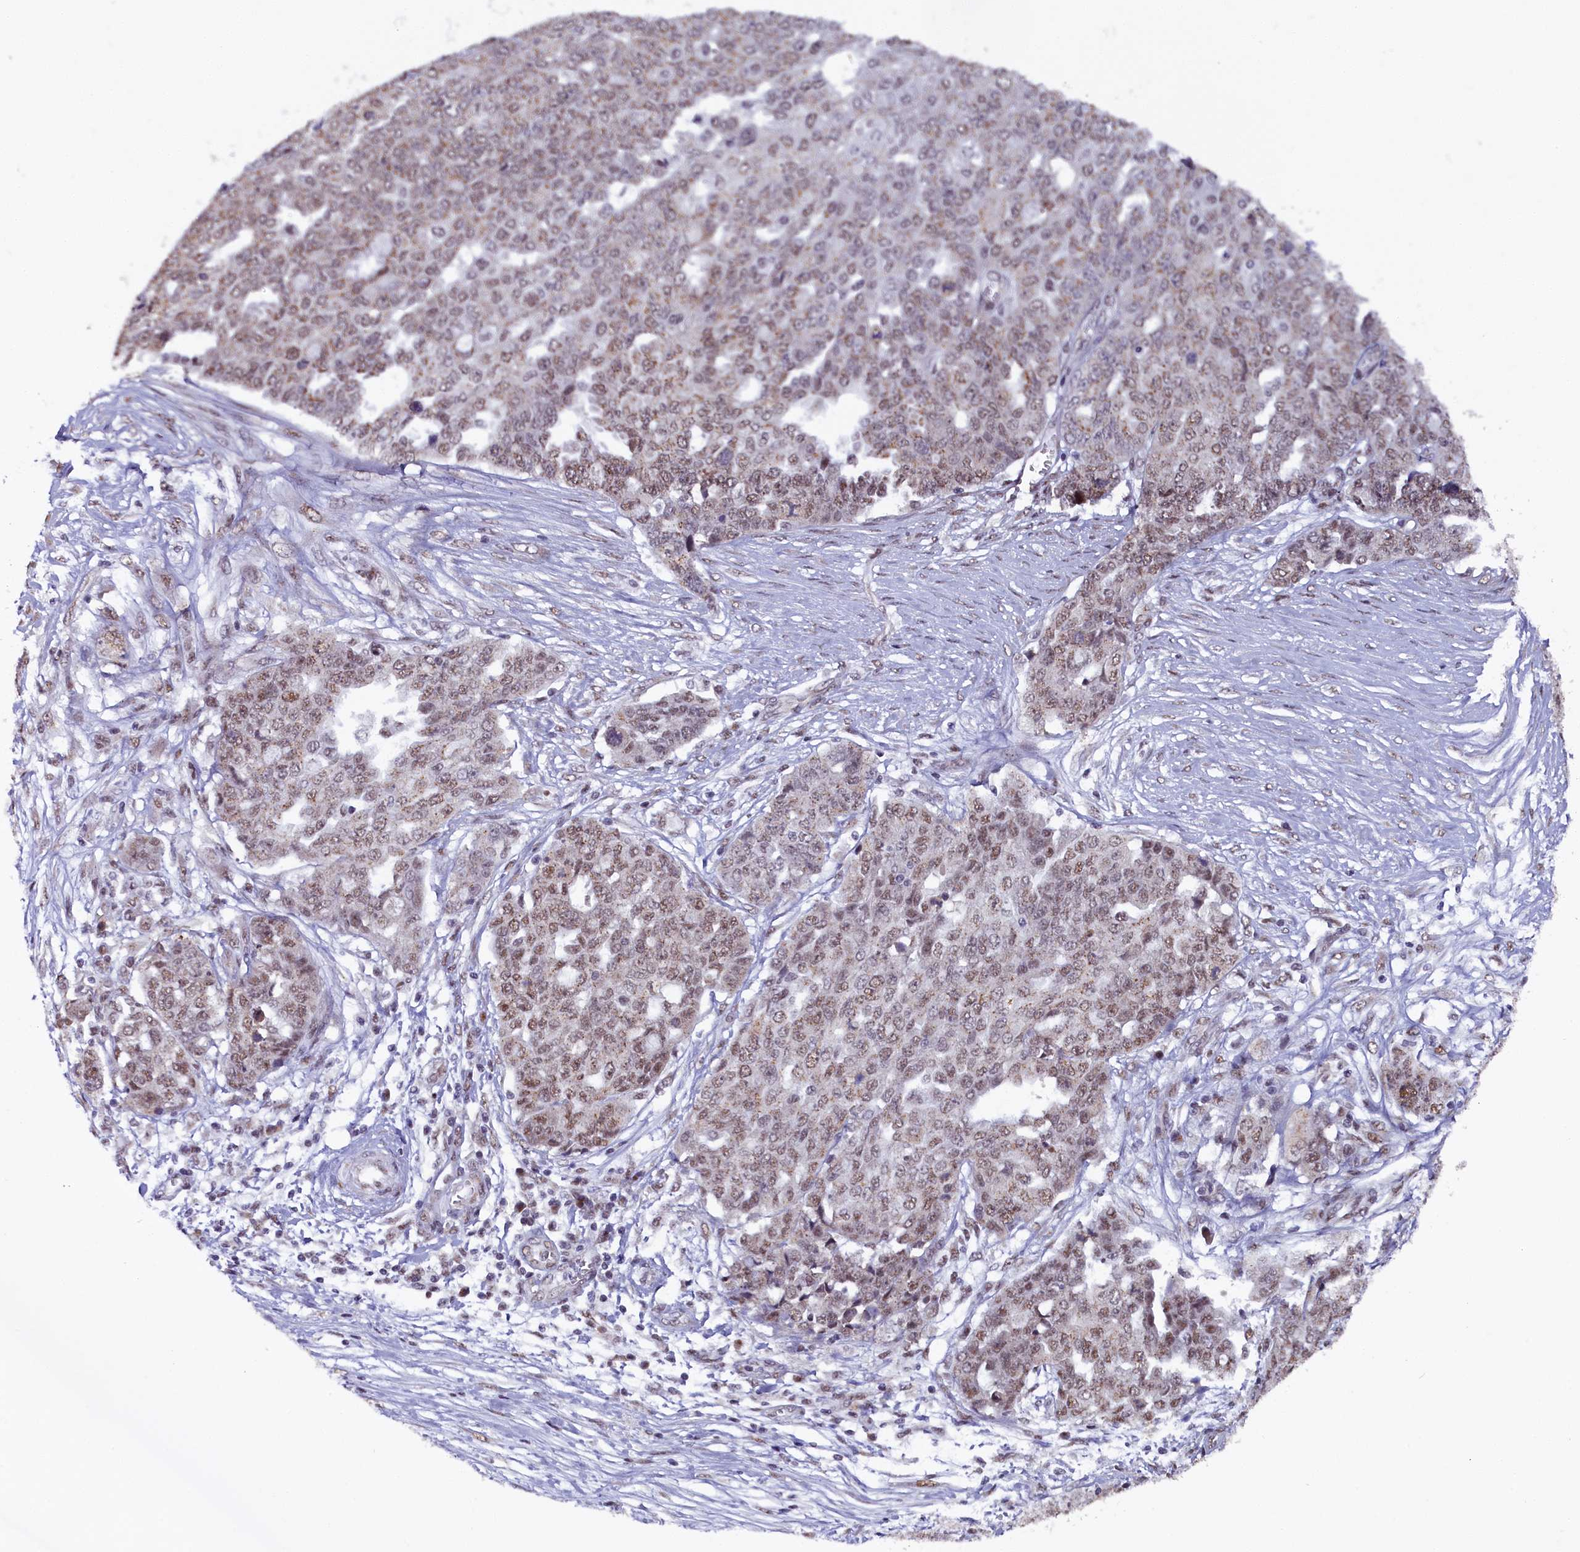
{"staining": {"intensity": "weak", "quantity": "25%-75%", "location": "cytoplasmic/membranous,nuclear"}, "tissue": "ovarian cancer", "cell_type": "Tumor cells", "image_type": "cancer", "snomed": [{"axis": "morphology", "description": "Cystadenocarcinoma, serous, NOS"}, {"axis": "topography", "description": "Soft tissue"}, {"axis": "topography", "description": "Ovary"}], "caption": "An image of human ovarian cancer stained for a protein displays weak cytoplasmic/membranous and nuclear brown staining in tumor cells.", "gene": "NCBP1", "patient": {"sex": "female", "age": 57}}